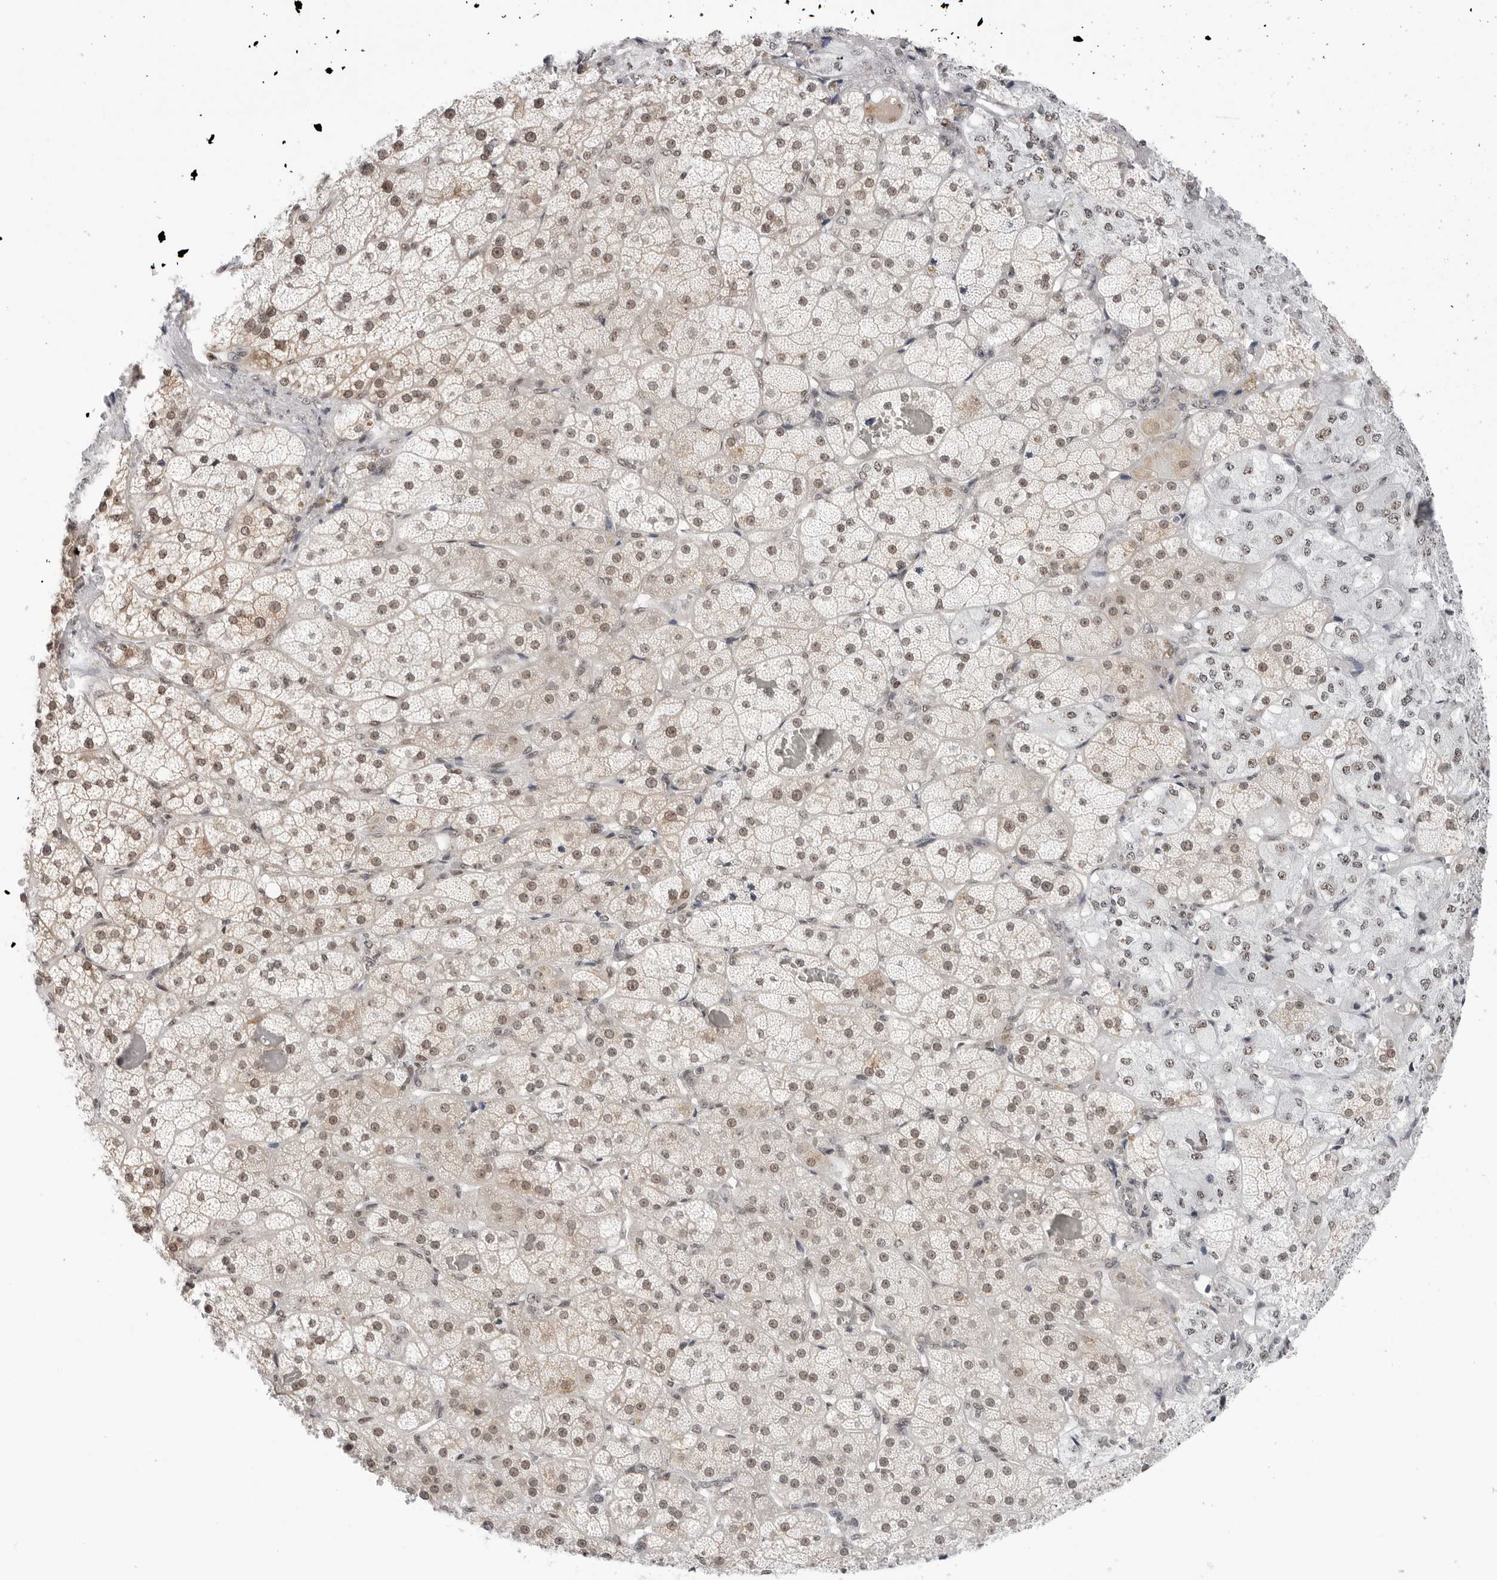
{"staining": {"intensity": "moderate", "quantity": ">75%", "location": "cytoplasmic/membranous,nuclear"}, "tissue": "adrenal gland", "cell_type": "Glandular cells", "image_type": "normal", "snomed": [{"axis": "morphology", "description": "Normal tissue, NOS"}, {"axis": "topography", "description": "Adrenal gland"}], "caption": "Immunohistochemistry photomicrograph of unremarkable adrenal gland: human adrenal gland stained using immunohistochemistry (IHC) reveals medium levels of moderate protein expression localized specifically in the cytoplasmic/membranous,nuclear of glandular cells, appearing as a cytoplasmic/membranous,nuclear brown color.", "gene": "C1orf162", "patient": {"sex": "male", "age": 57}}